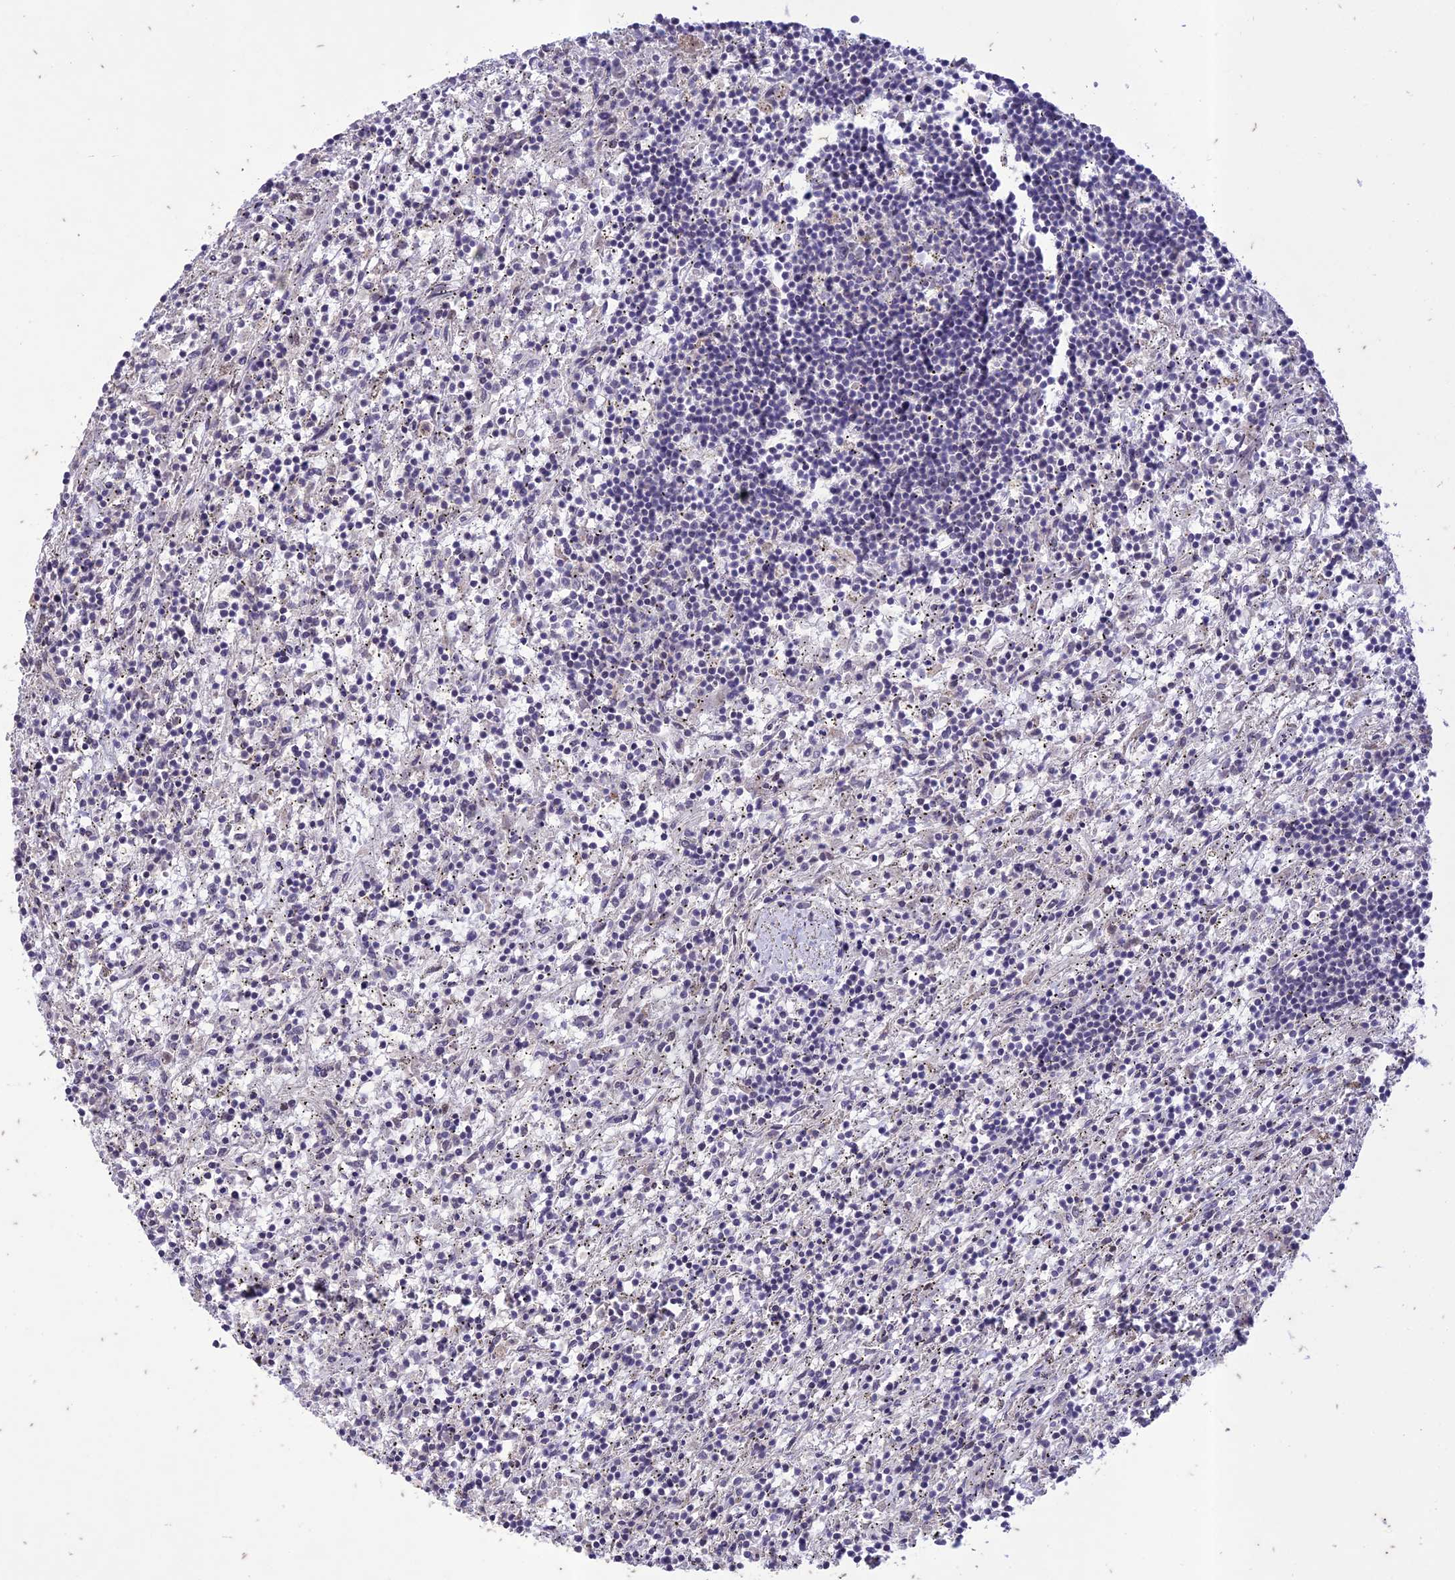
{"staining": {"intensity": "negative", "quantity": "none", "location": "none"}, "tissue": "lymphoma", "cell_type": "Tumor cells", "image_type": "cancer", "snomed": [{"axis": "morphology", "description": "Malignant lymphoma, non-Hodgkin's type, Low grade"}, {"axis": "topography", "description": "Spleen"}], "caption": "A micrograph of low-grade malignant lymphoma, non-Hodgkin's type stained for a protein displays no brown staining in tumor cells. (DAB (3,3'-diaminobenzidine) immunohistochemistry (IHC), high magnification).", "gene": "POP4", "patient": {"sex": "male", "age": 76}}